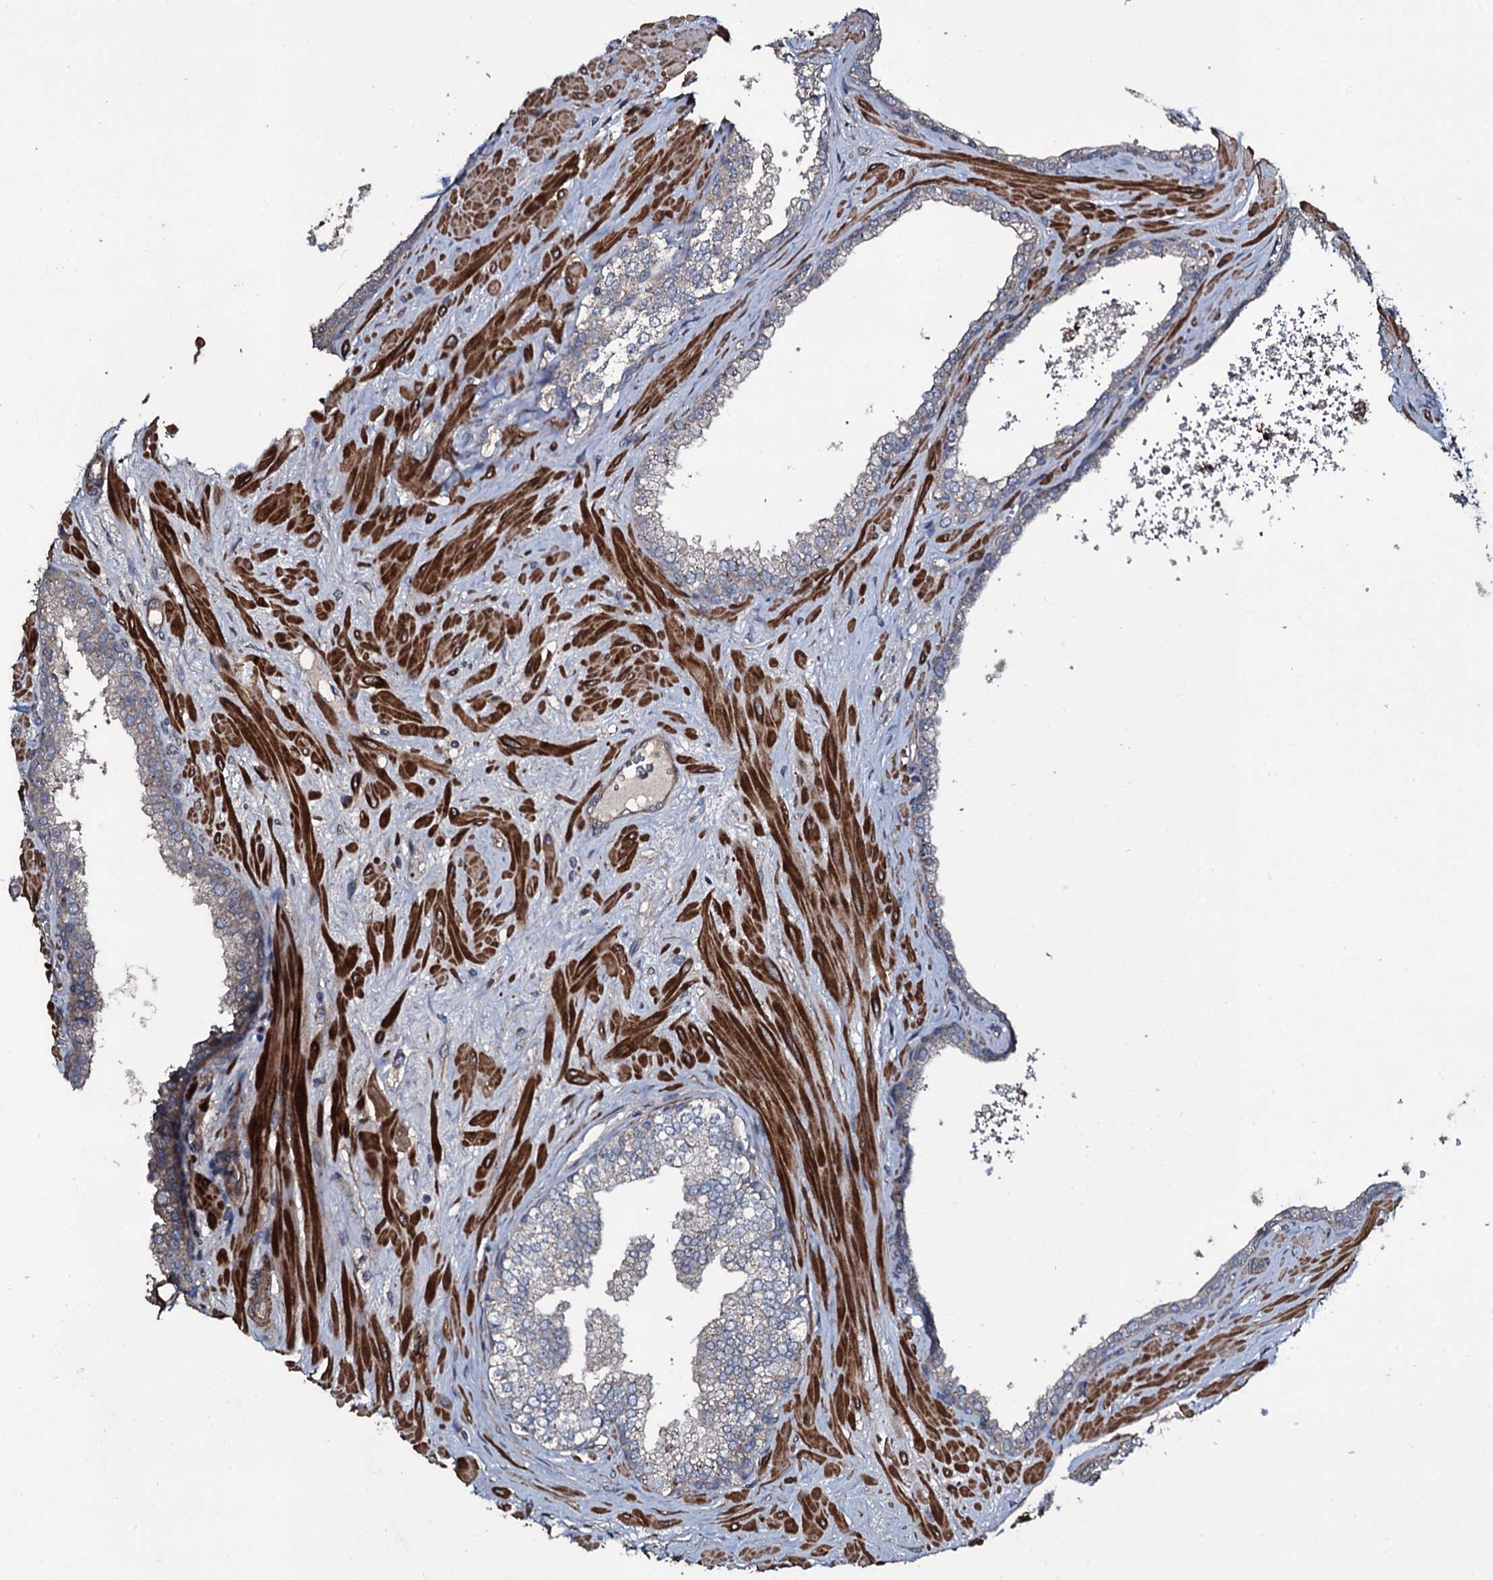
{"staining": {"intensity": "weak", "quantity": "25%-75%", "location": "cytoplasmic/membranous"}, "tissue": "prostate", "cell_type": "Glandular cells", "image_type": "normal", "snomed": [{"axis": "morphology", "description": "Normal tissue, NOS"}, {"axis": "topography", "description": "Prostate"}], "caption": "IHC histopathology image of benign prostate: human prostate stained using immunohistochemistry (IHC) displays low levels of weak protein expression localized specifically in the cytoplasmic/membranous of glandular cells, appearing as a cytoplasmic/membranous brown color.", "gene": "WIPF3", "patient": {"sex": "male", "age": 60}}